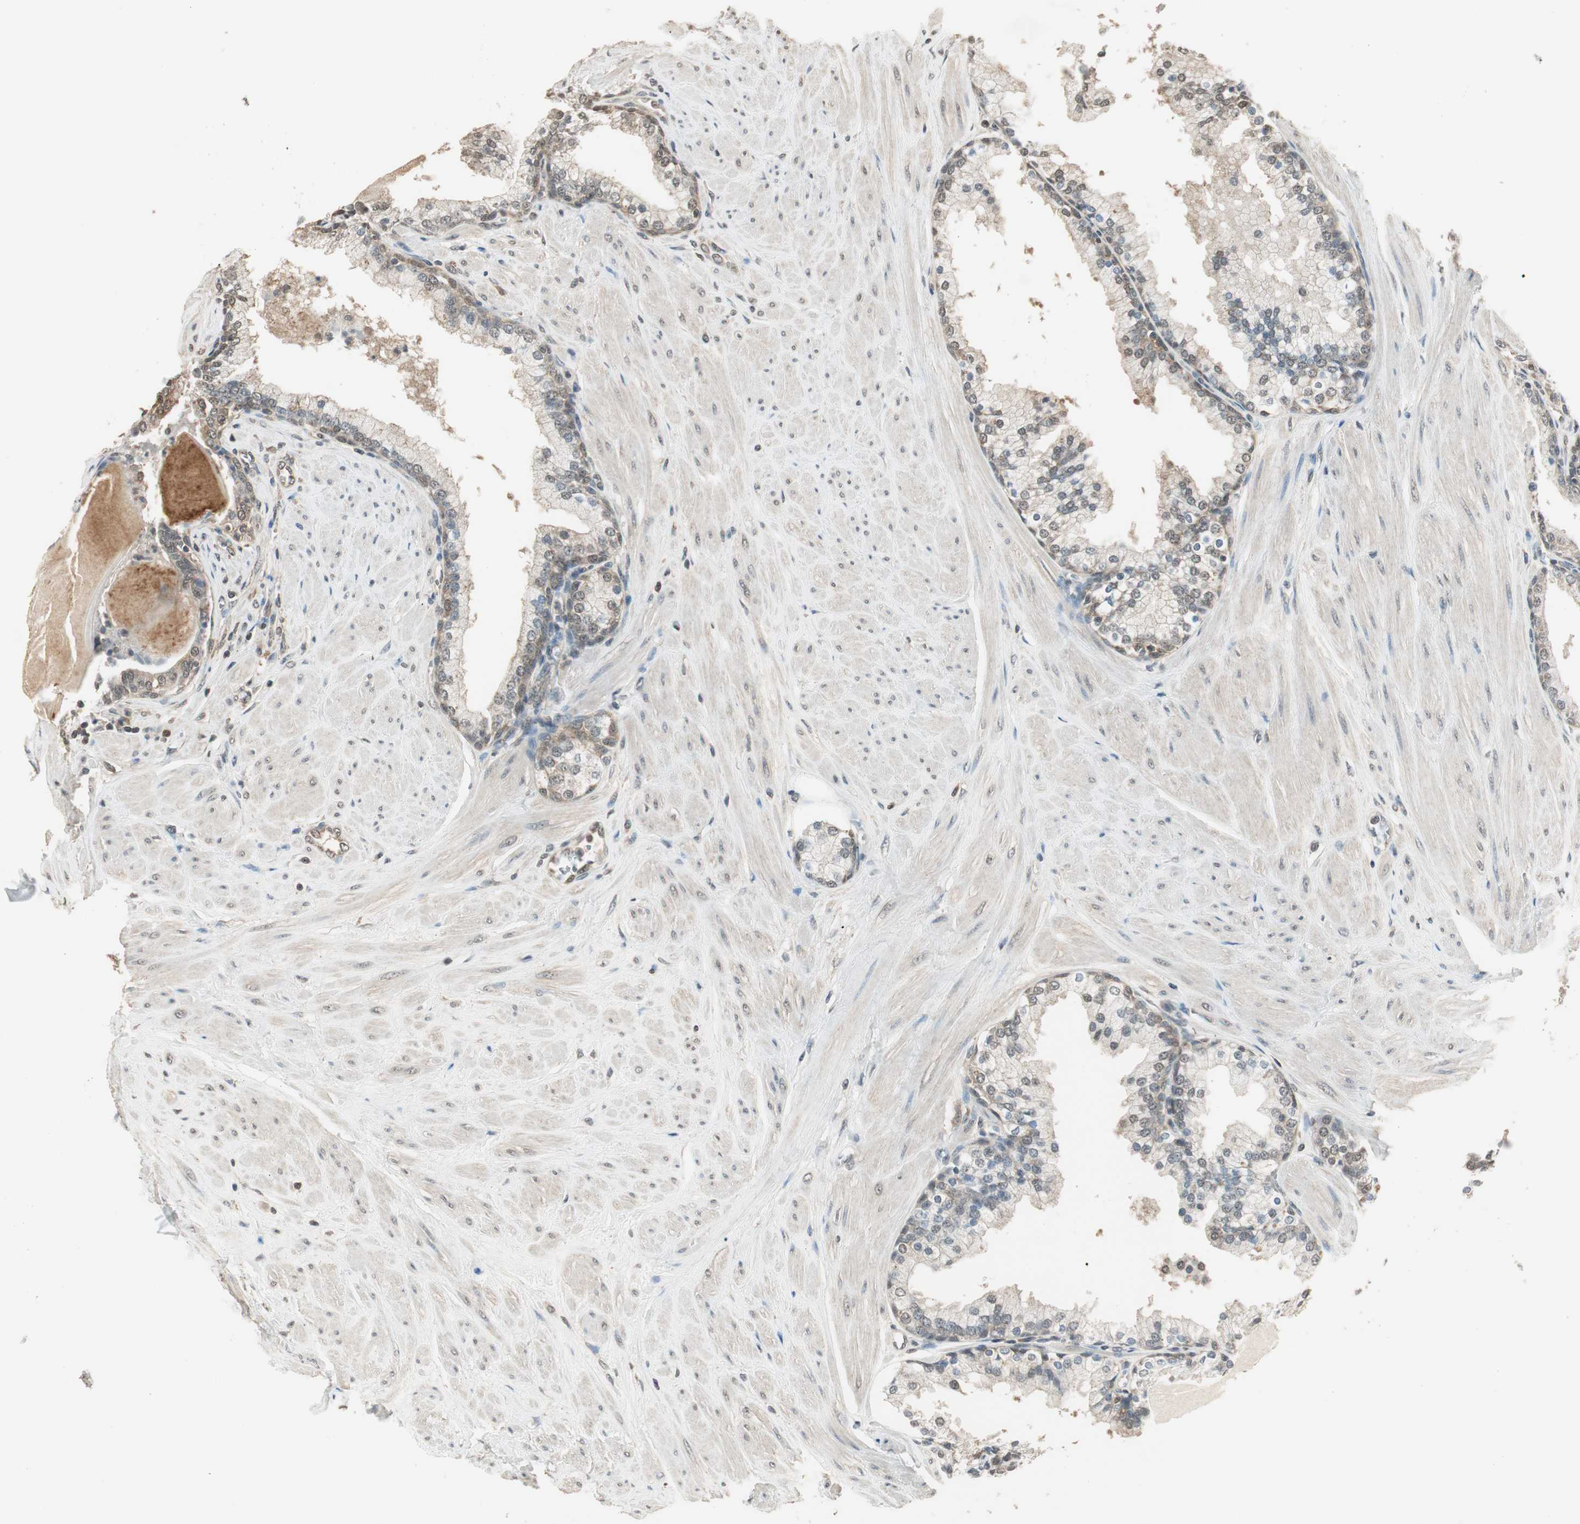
{"staining": {"intensity": "weak", "quantity": ">75%", "location": "cytoplasmic/membranous"}, "tissue": "prostate", "cell_type": "Glandular cells", "image_type": "normal", "snomed": [{"axis": "morphology", "description": "Normal tissue, NOS"}, {"axis": "topography", "description": "Prostate"}], "caption": "Brown immunohistochemical staining in benign human prostate demonstrates weak cytoplasmic/membranous positivity in about >75% of glandular cells.", "gene": "USP5", "patient": {"sex": "male", "age": 51}}